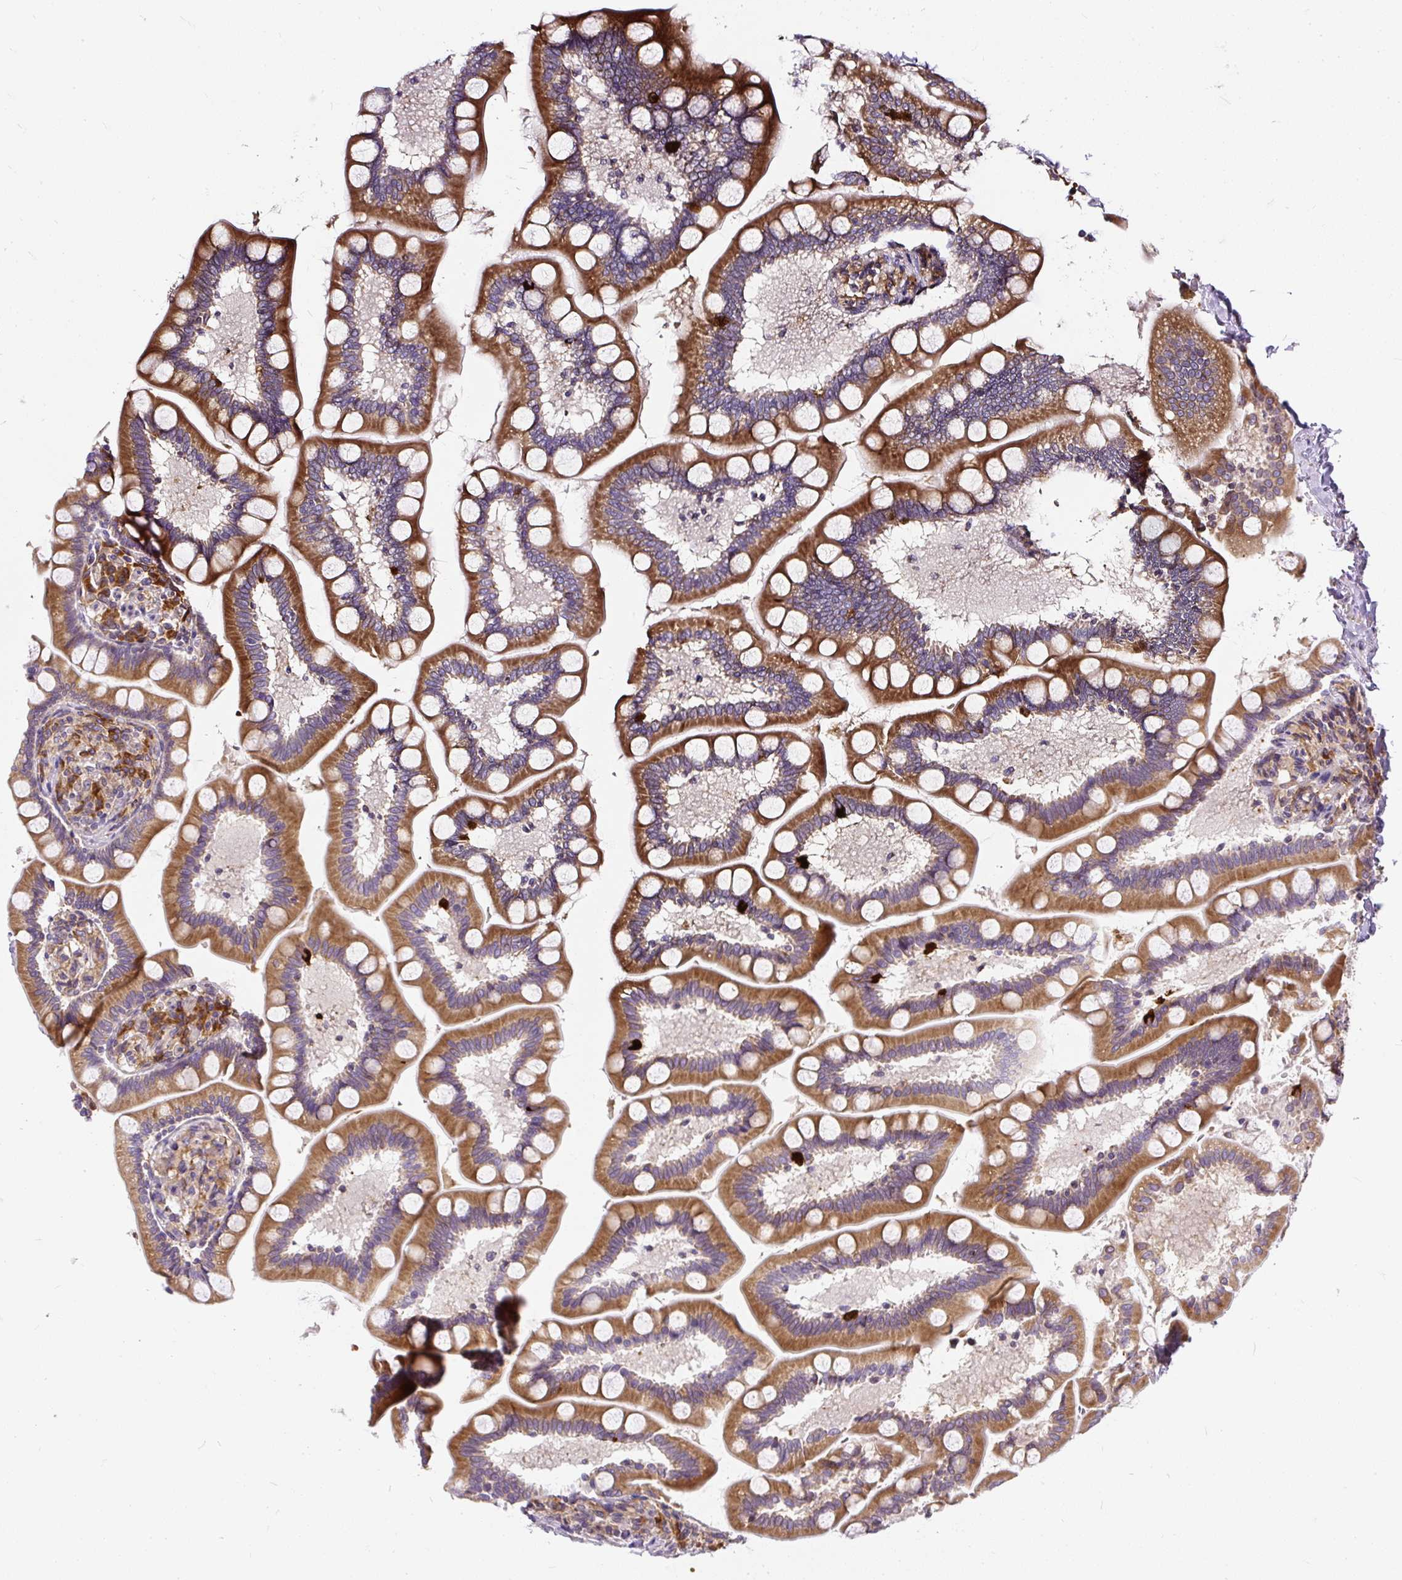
{"staining": {"intensity": "strong", "quantity": ">75%", "location": "cytoplasmic/membranous"}, "tissue": "small intestine", "cell_type": "Glandular cells", "image_type": "normal", "snomed": [{"axis": "morphology", "description": "Normal tissue, NOS"}, {"axis": "topography", "description": "Small intestine"}], "caption": "Protein staining shows strong cytoplasmic/membranous expression in about >75% of glandular cells in normal small intestine.", "gene": "CYP20A1", "patient": {"sex": "female", "age": 64}}